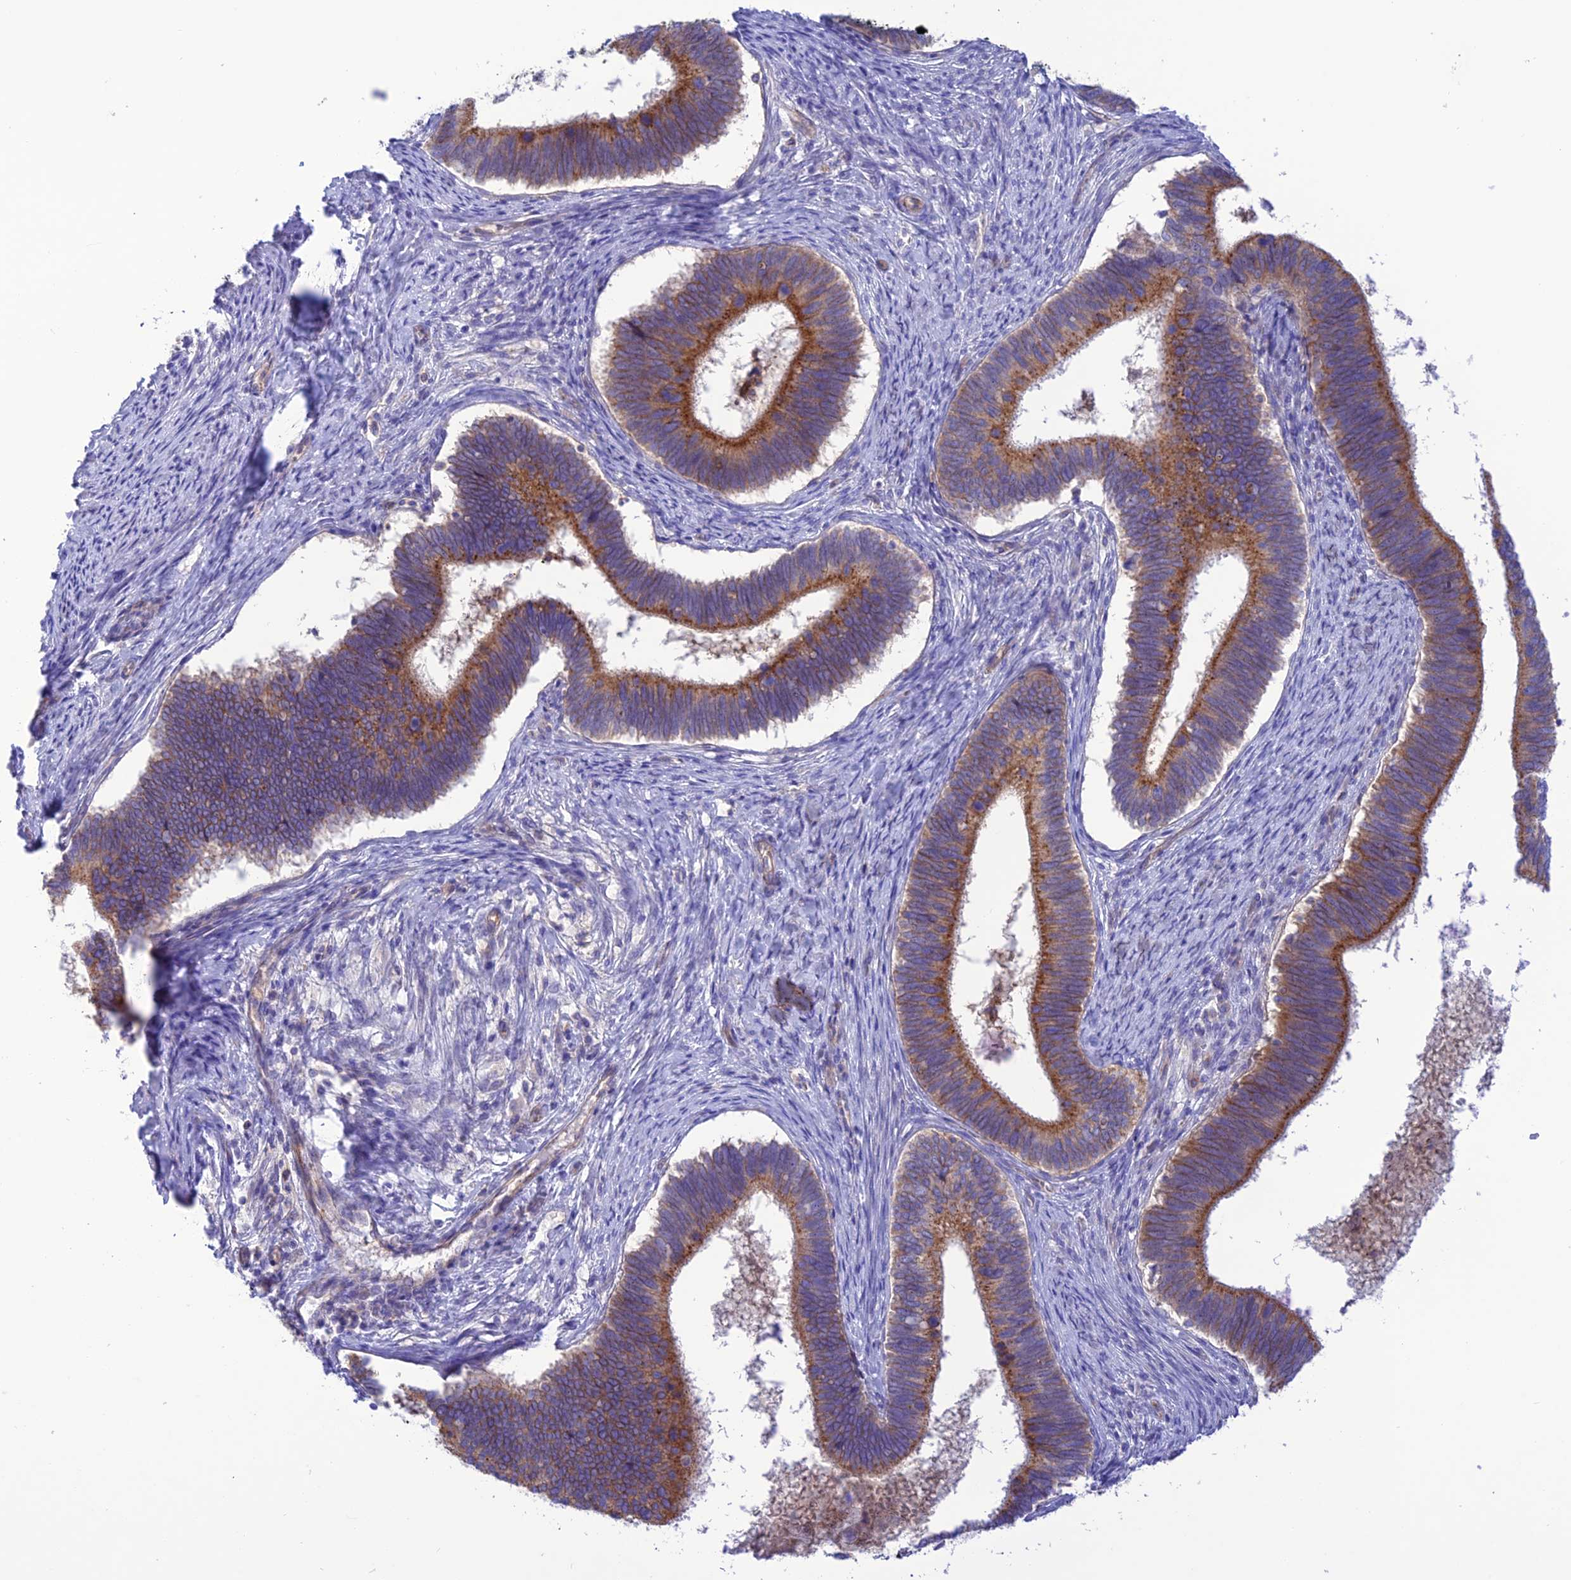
{"staining": {"intensity": "moderate", "quantity": ">75%", "location": "cytoplasmic/membranous"}, "tissue": "cervical cancer", "cell_type": "Tumor cells", "image_type": "cancer", "snomed": [{"axis": "morphology", "description": "Adenocarcinoma, NOS"}, {"axis": "topography", "description": "Cervix"}], "caption": "Protein analysis of cervical cancer tissue reveals moderate cytoplasmic/membranous staining in approximately >75% of tumor cells. The staining was performed using DAB, with brown indicating positive protein expression. Nuclei are stained blue with hematoxylin.", "gene": "CHSY3", "patient": {"sex": "female", "age": 42}}